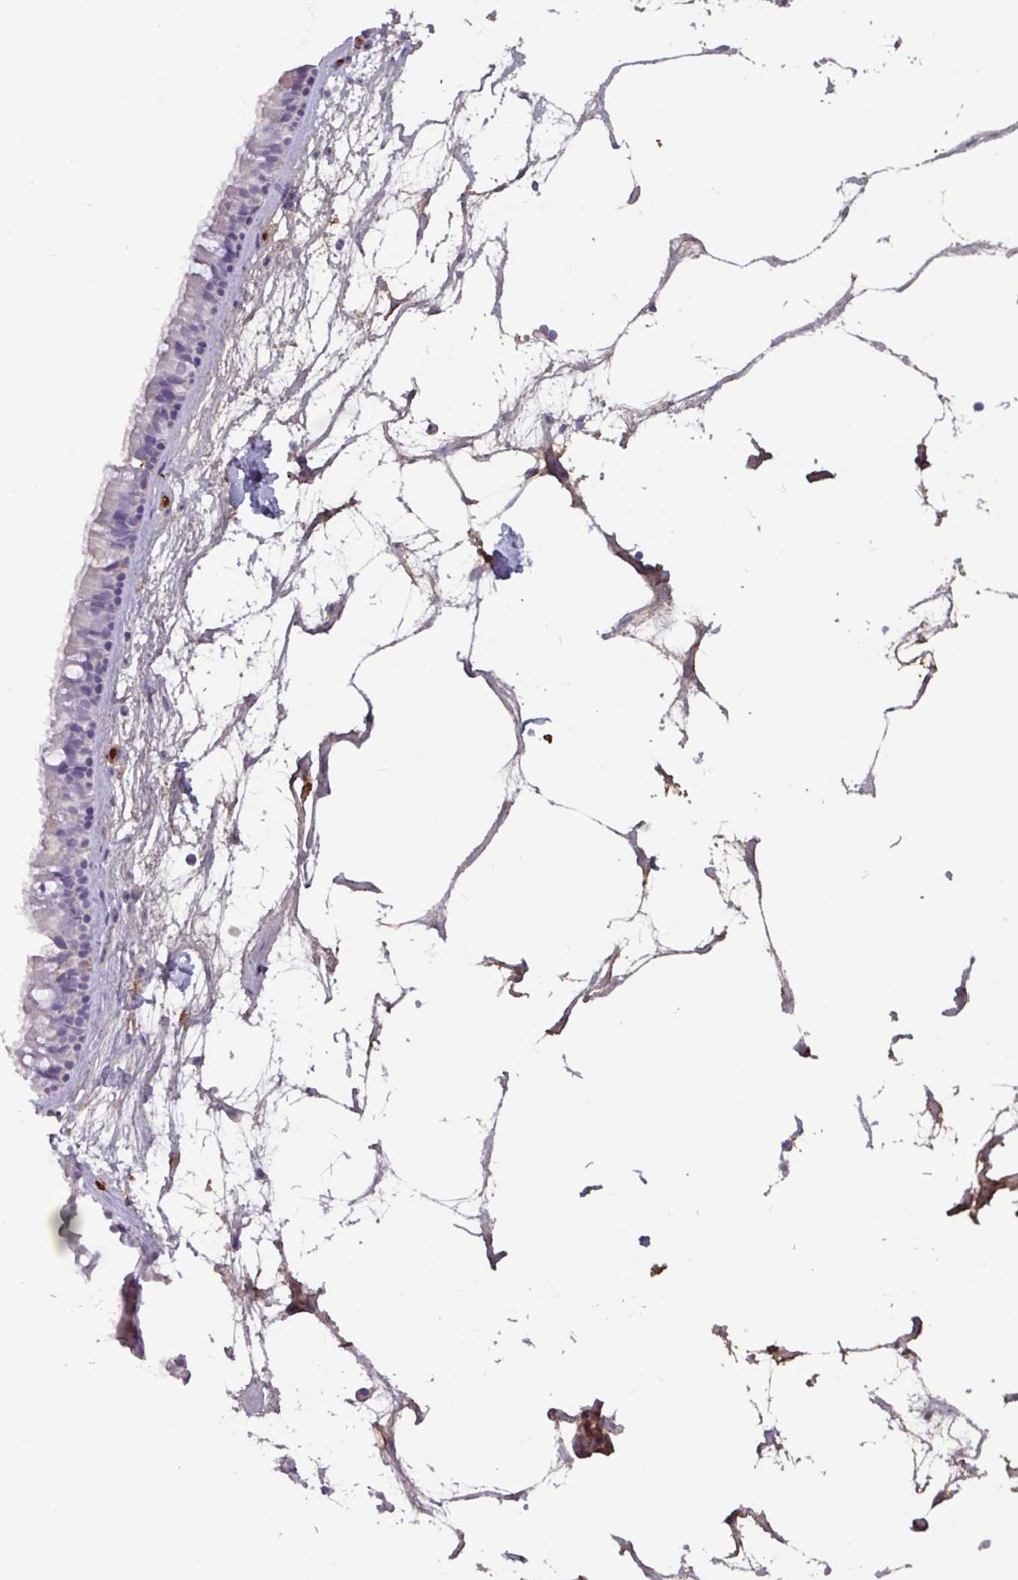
{"staining": {"intensity": "negative", "quantity": "none", "location": "none"}, "tissue": "nasopharynx", "cell_type": "Respiratory epithelial cells", "image_type": "normal", "snomed": [{"axis": "morphology", "description": "Normal tissue, NOS"}, {"axis": "topography", "description": "Nasopharynx"}], "caption": "Photomicrograph shows no protein positivity in respiratory epithelial cells of benign nasopharynx.", "gene": "PLIN2", "patient": {"sex": "male", "age": 64}}